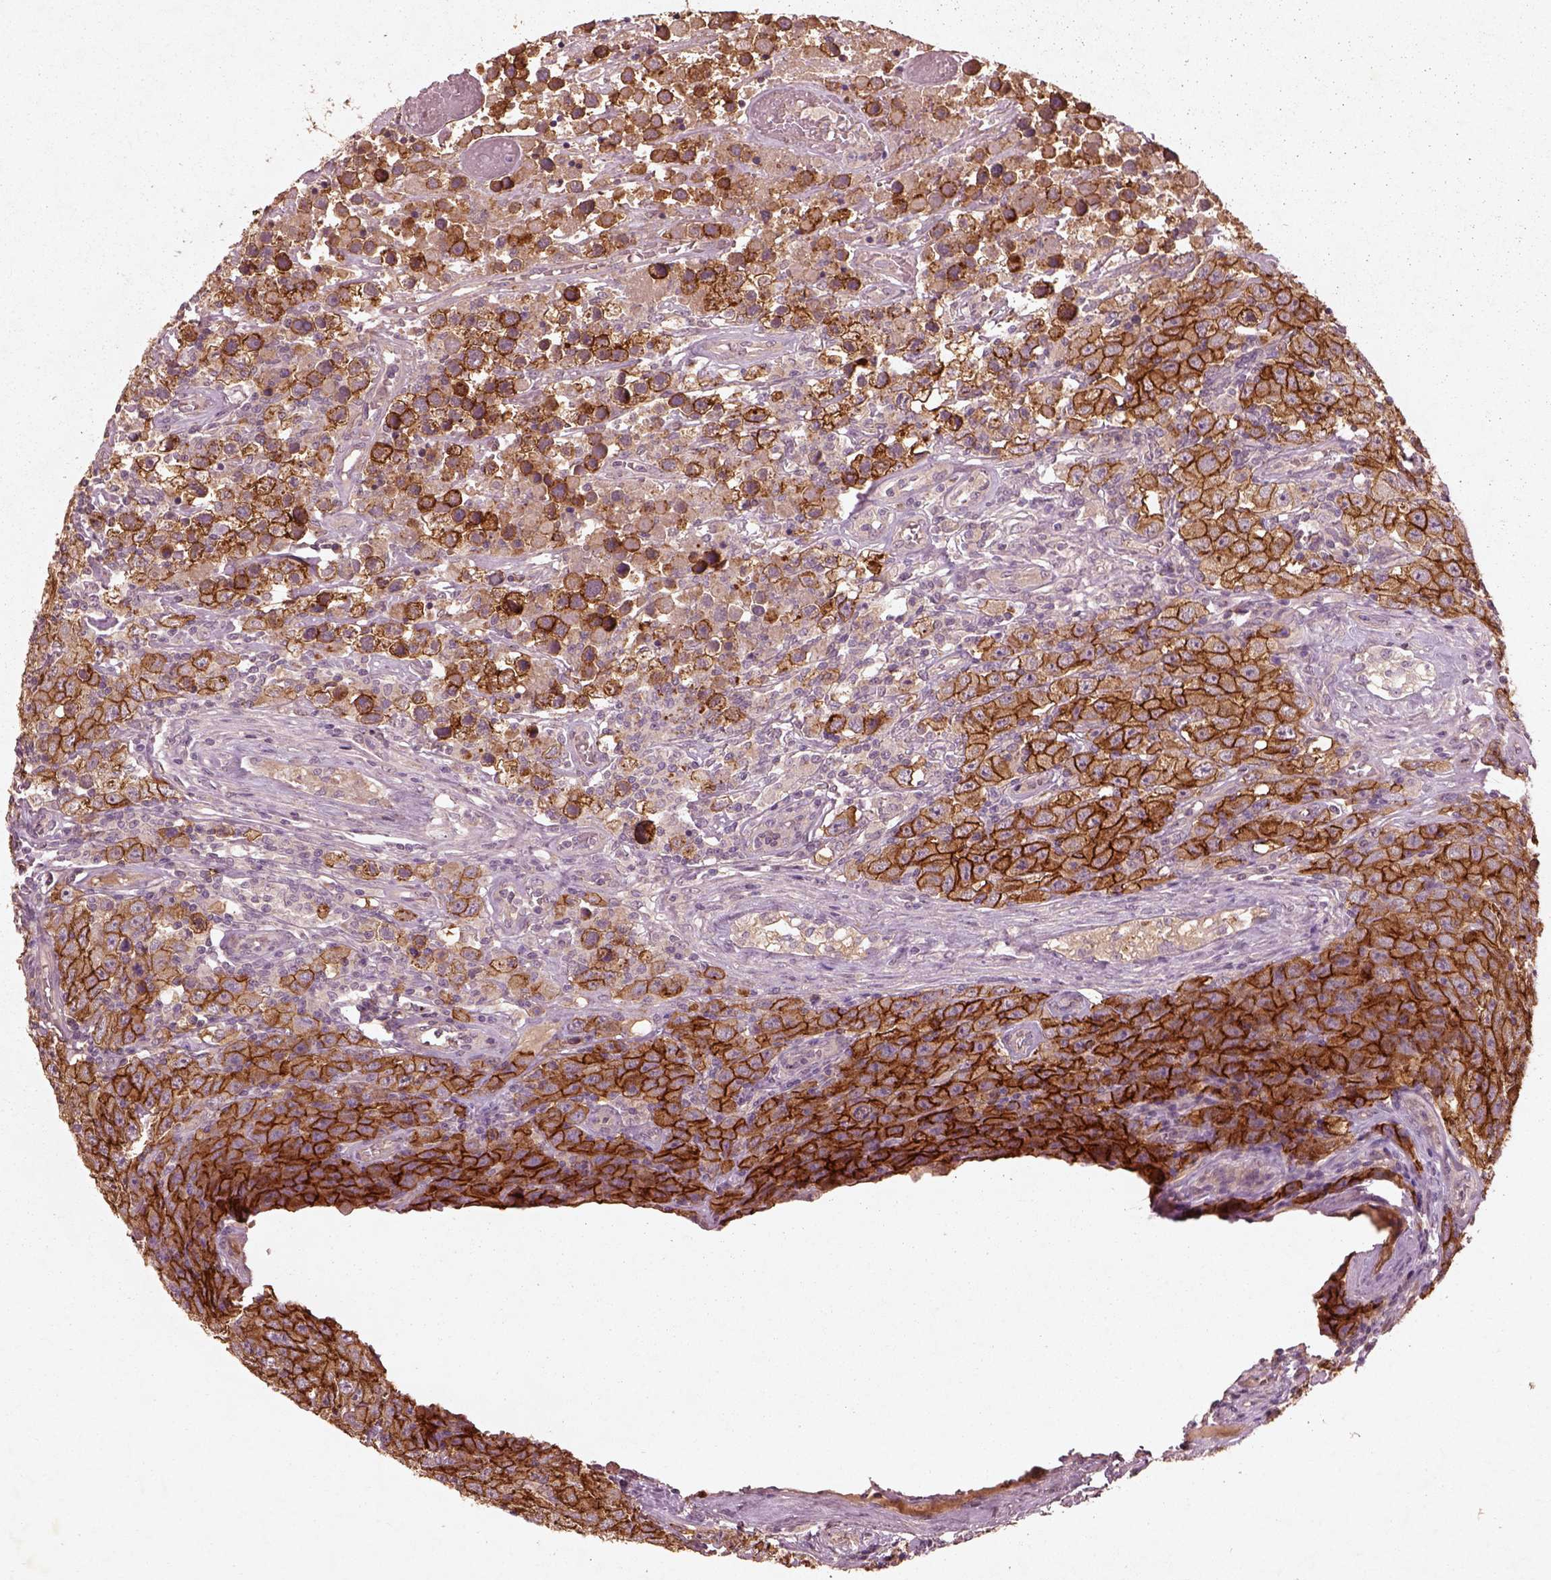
{"staining": {"intensity": "strong", "quantity": ">75%", "location": "cytoplasmic/membranous"}, "tissue": "testis cancer", "cell_type": "Tumor cells", "image_type": "cancer", "snomed": [{"axis": "morphology", "description": "Seminoma, NOS"}, {"axis": "topography", "description": "Testis"}], "caption": "IHC staining of testis cancer, which demonstrates high levels of strong cytoplasmic/membranous expression in approximately >75% of tumor cells indicating strong cytoplasmic/membranous protein staining. The staining was performed using DAB (brown) for protein detection and nuclei were counterstained in hematoxylin (blue).", "gene": "FAM234A", "patient": {"sex": "male", "age": 52}}